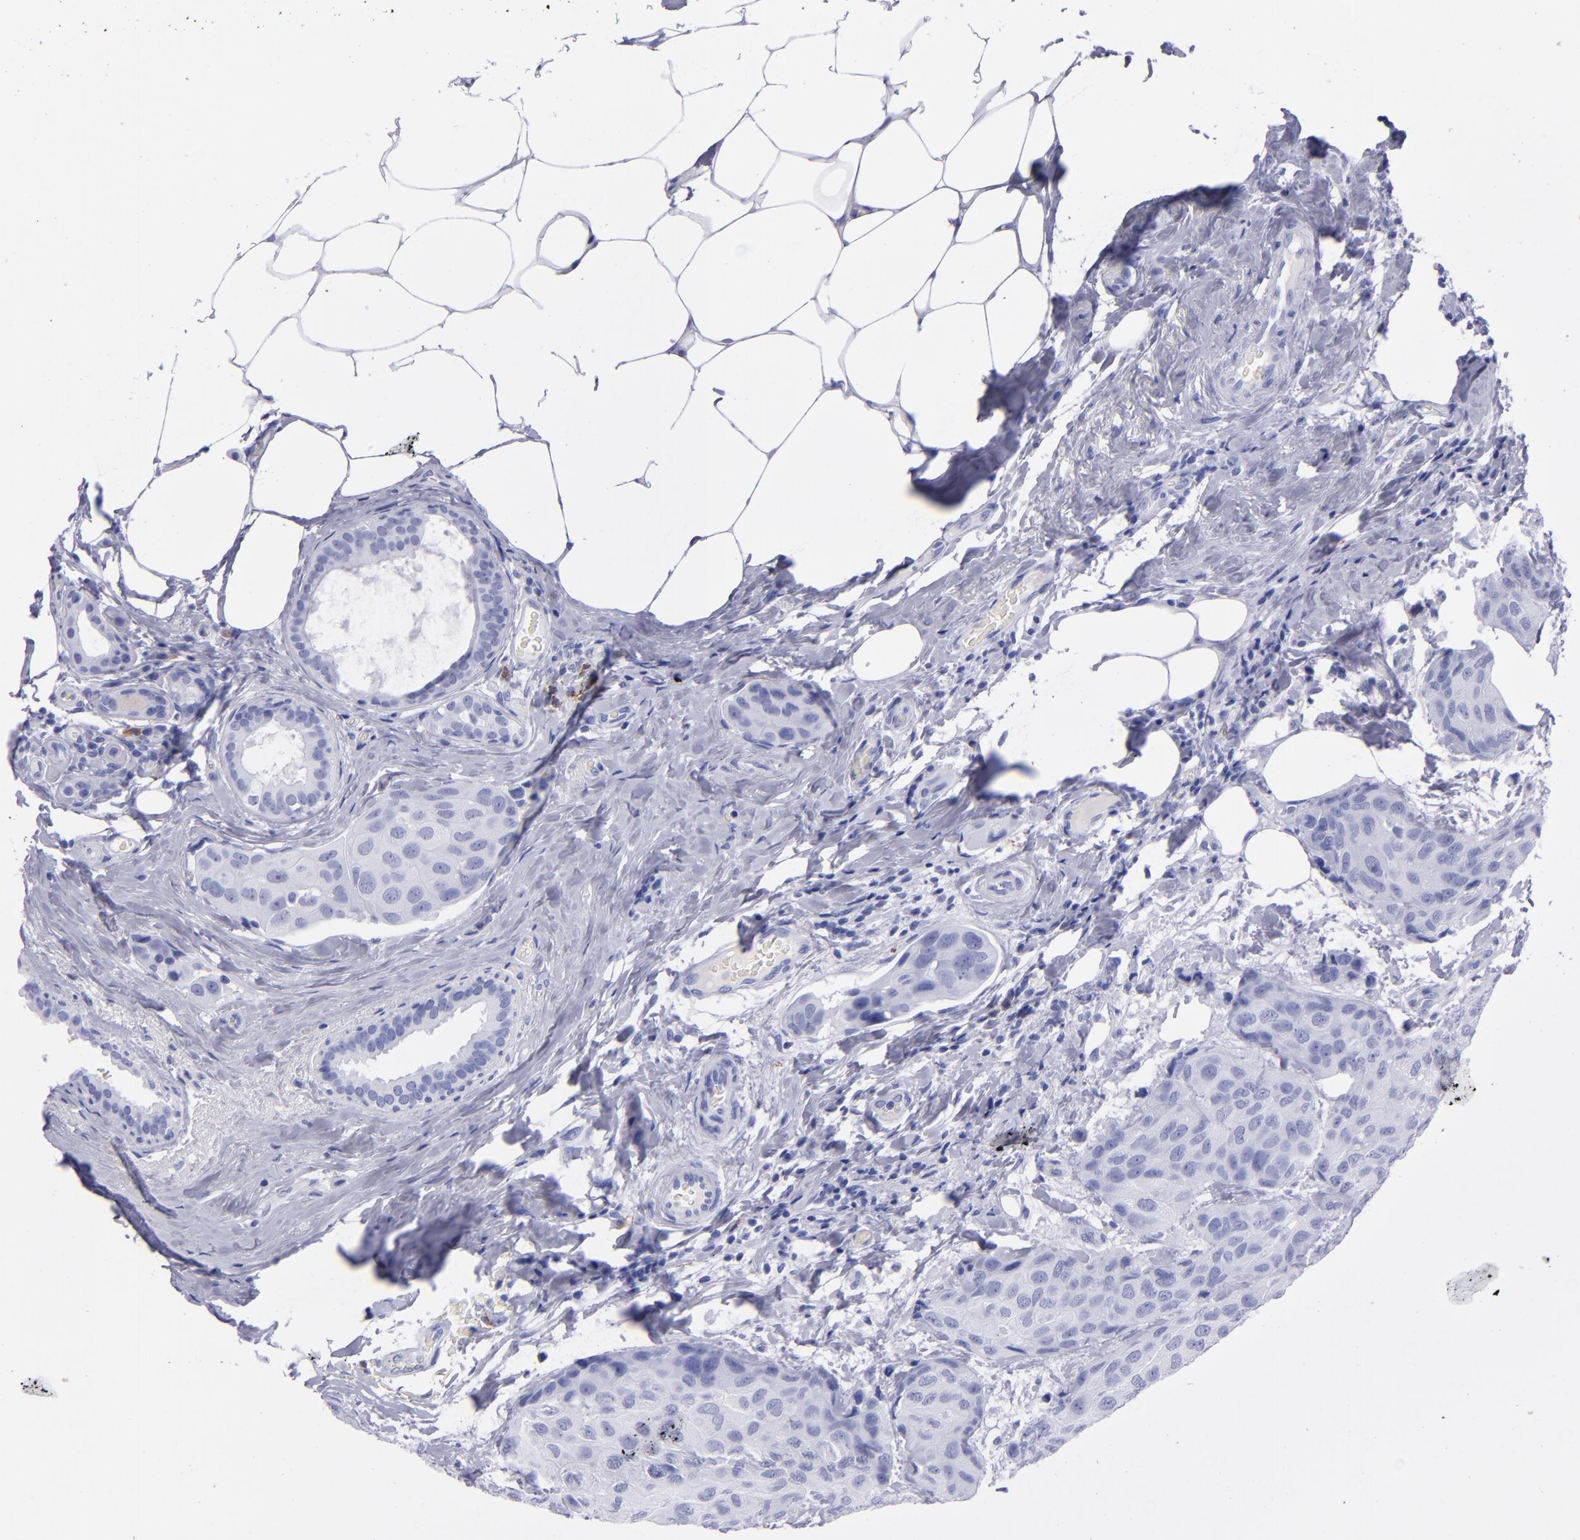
{"staining": {"intensity": "negative", "quantity": "none", "location": "none"}, "tissue": "breast cancer", "cell_type": "Tumor cells", "image_type": "cancer", "snomed": [{"axis": "morphology", "description": "Duct carcinoma"}, {"axis": "topography", "description": "Breast"}], "caption": "IHC histopathology image of breast cancer stained for a protein (brown), which displays no staining in tumor cells.", "gene": "CD37", "patient": {"sex": "female", "age": 68}}